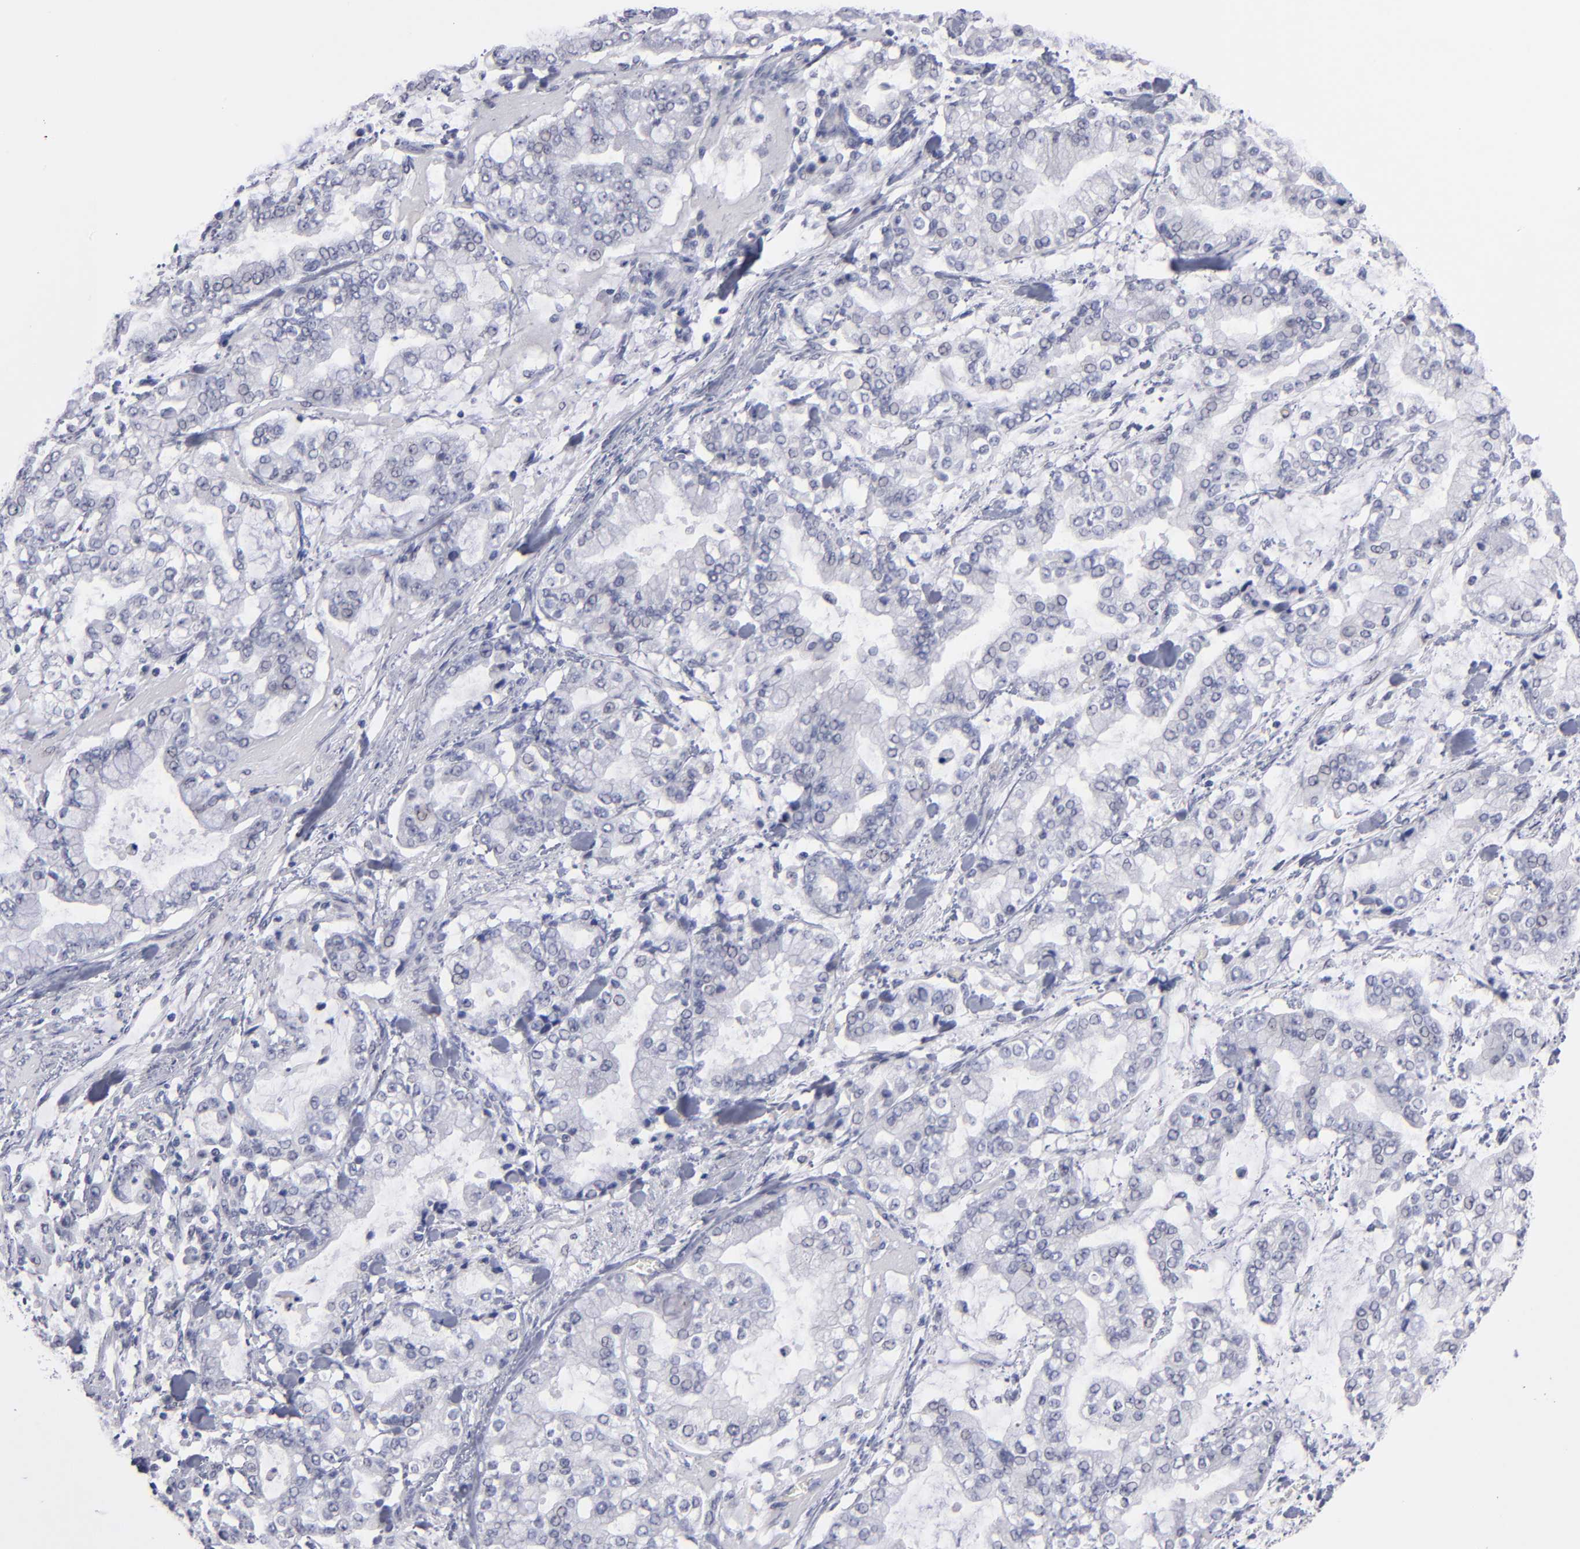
{"staining": {"intensity": "negative", "quantity": "none", "location": "none"}, "tissue": "stomach cancer", "cell_type": "Tumor cells", "image_type": "cancer", "snomed": [{"axis": "morphology", "description": "Normal tissue, NOS"}, {"axis": "morphology", "description": "Adenocarcinoma, NOS"}, {"axis": "topography", "description": "Stomach, upper"}, {"axis": "topography", "description": "Stomach"}], "caption": "This is a micrograph of immunohistochemistry staining of stomach cancer (adenocarcinoma), which shows no staining in tumor cells.", "gene": "TEX11", "patient": {"sex": "male", "age": 76}}